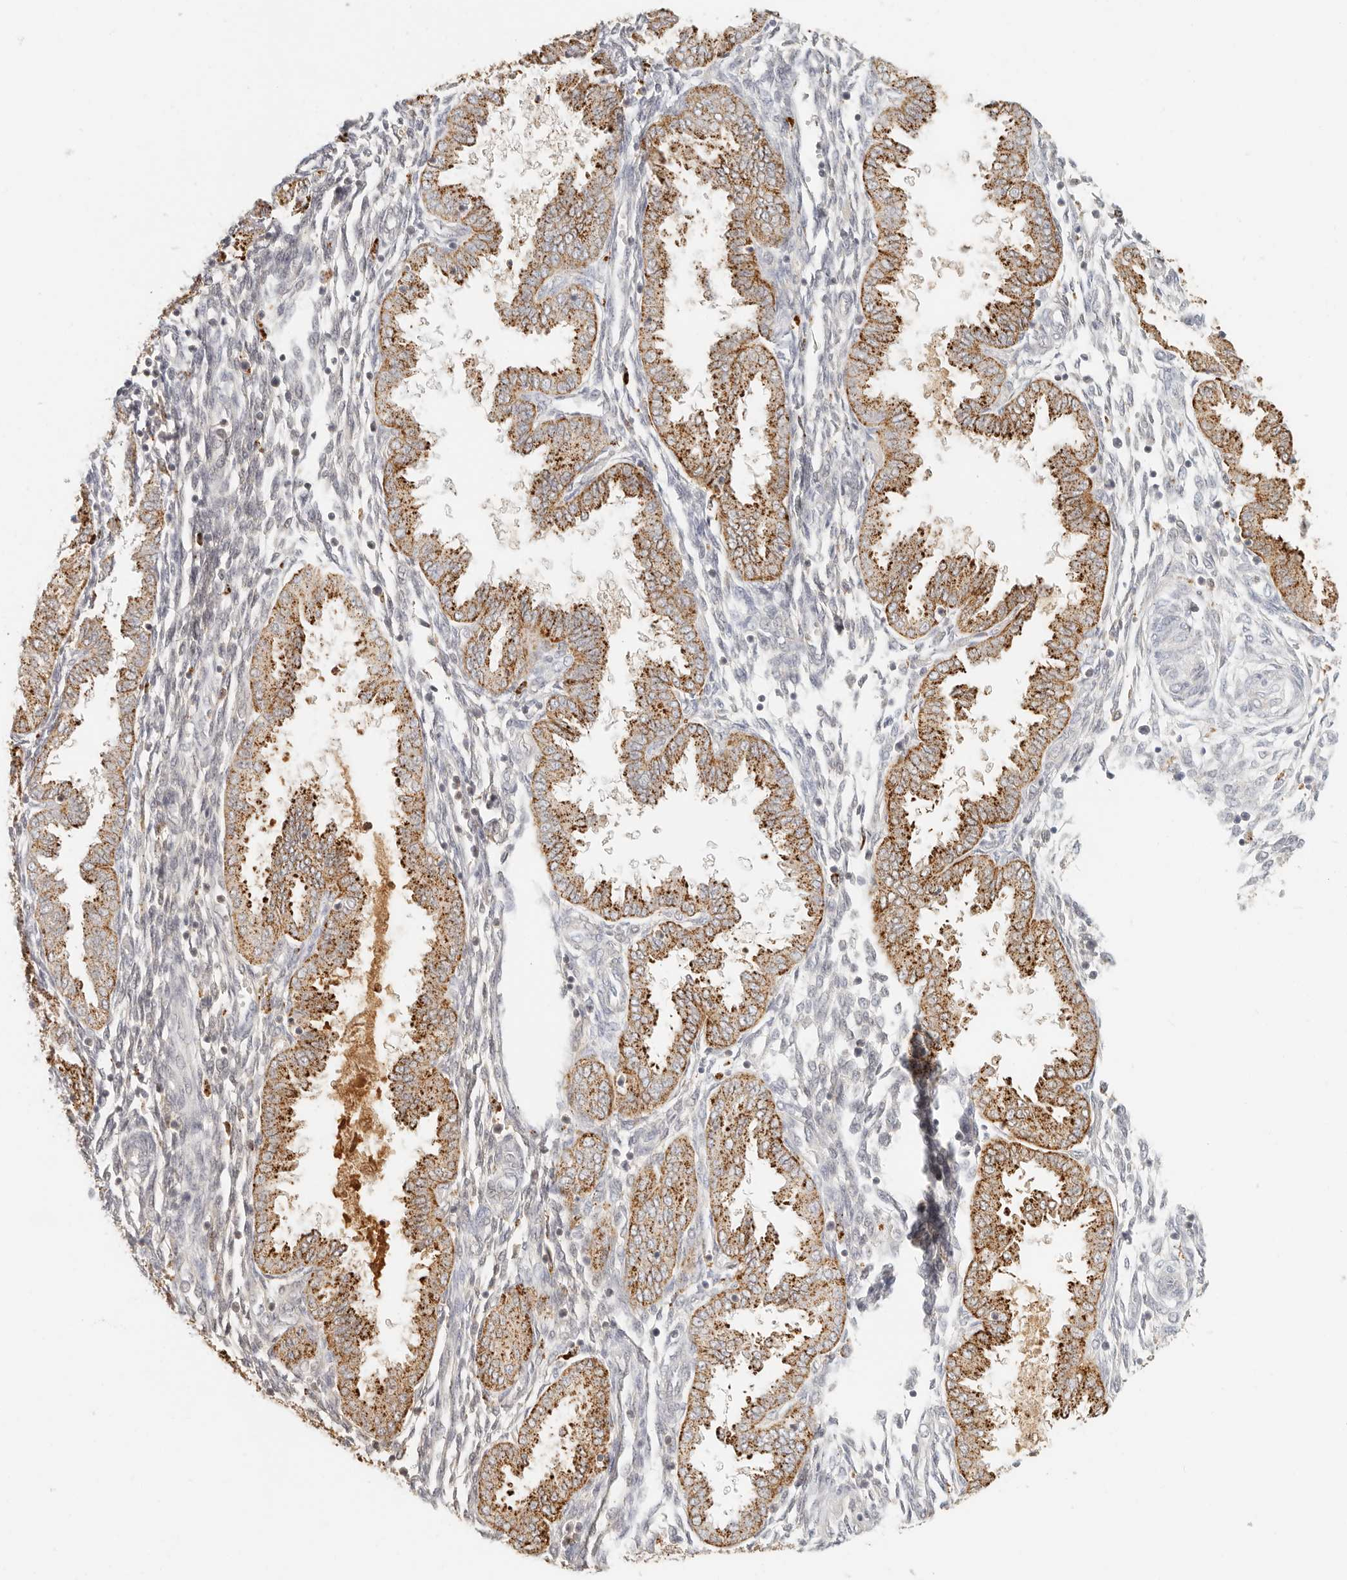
{"staining": {"intensity": "moderate", "quantity": "<25%", "location": "cytoplasmic/membranous"}, "tissue": "endometrium", "cell_type": "Cells in endometrial stroma", "image_type": "normal", "snomed": [{"axis": "morphology", "description": "Normal tissue, NOS"}, {"axis": "topography", "description": "Endometrium"}], "caption": "Protein expression analysis of normal endometrium reveals moderate cytoplasmic/membranous staining in about <25% of cells in endometrial stroma.", "gene": "RNASET2", "patient": {"sex": "female", "age": 33}}